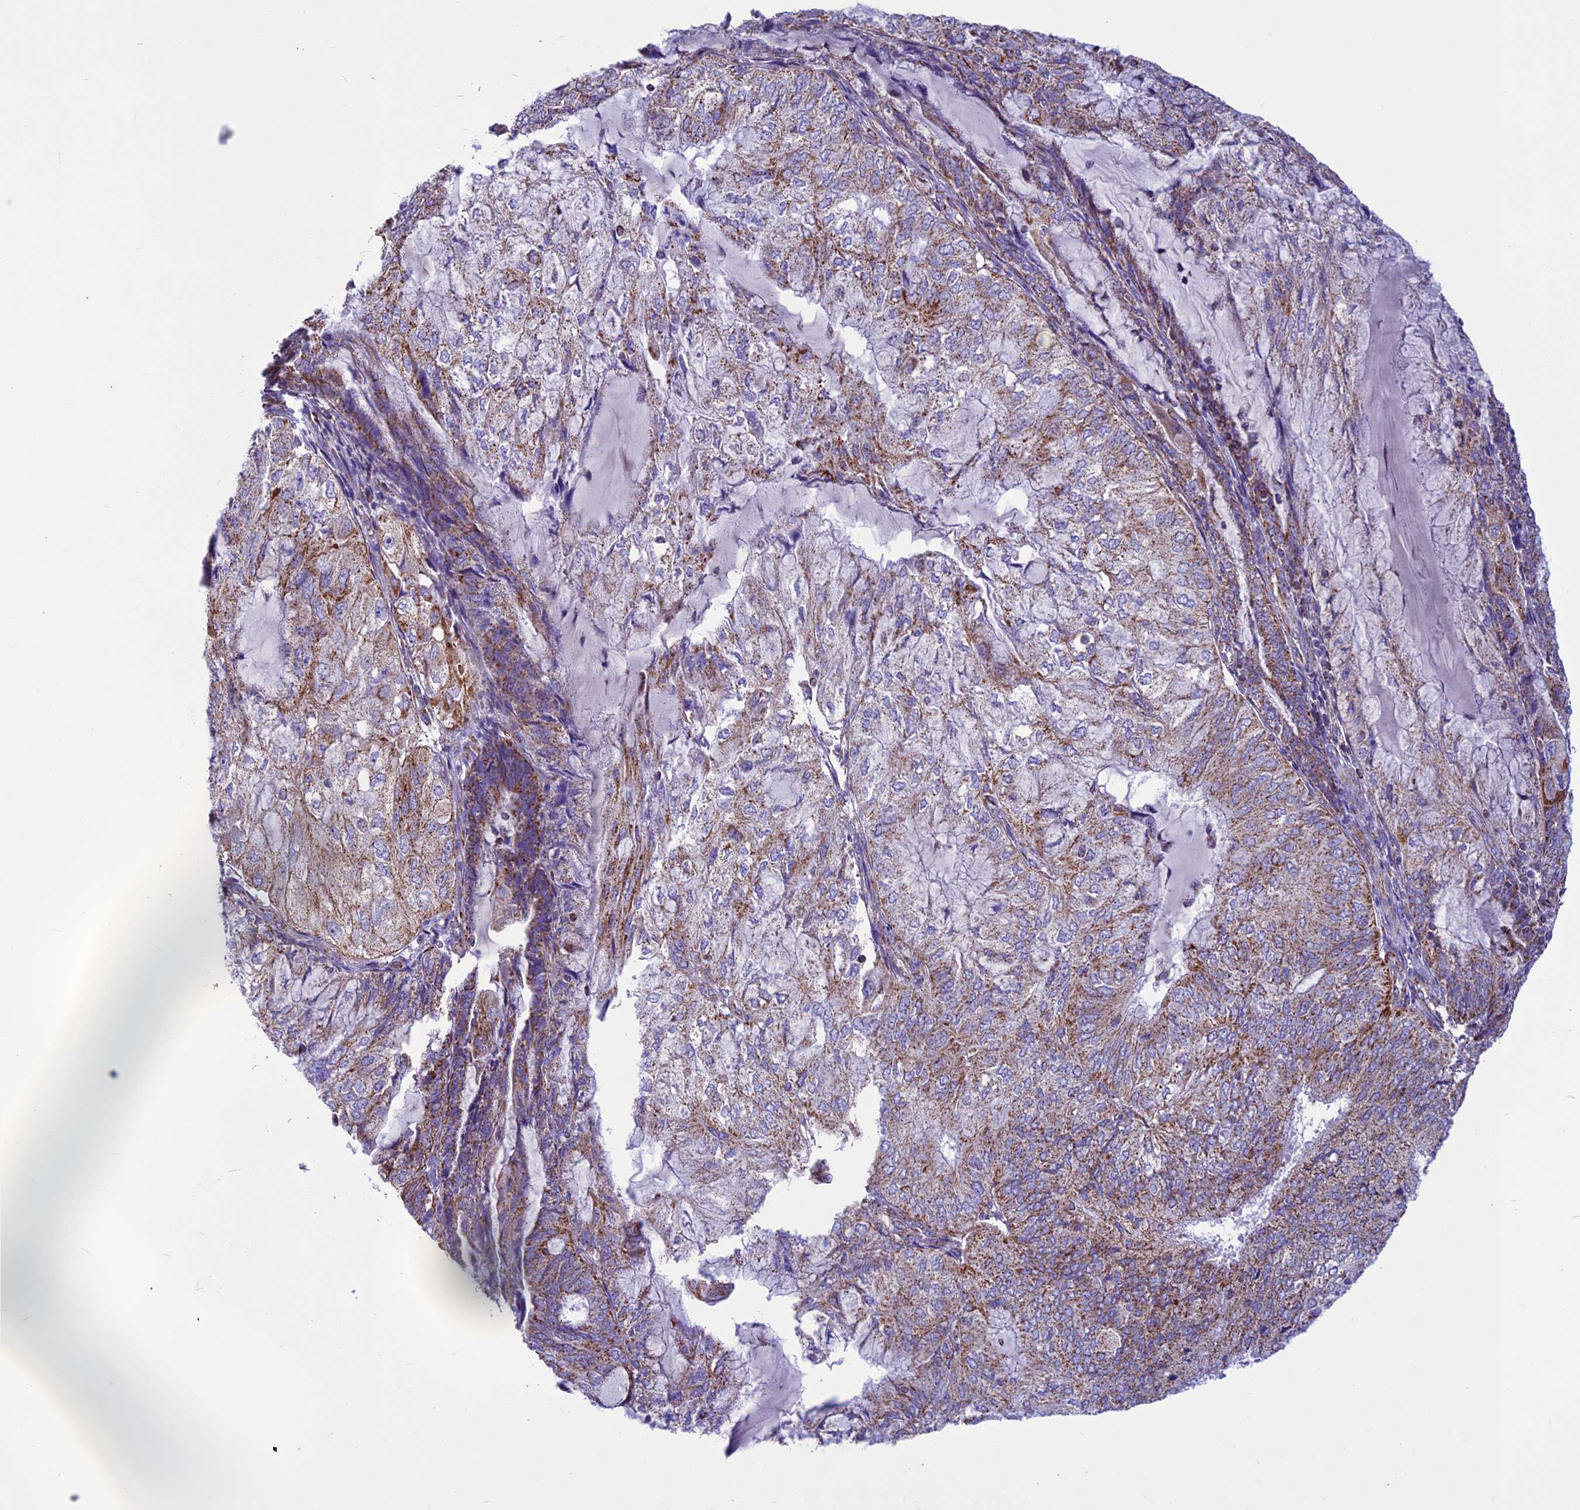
{"staining": {"intensity": "moderate", "quantity": "25%-75%", "location": "cytoplasmic/membranous"}, "tissue": "endometrial cancer", "cell_type": "Tumor cells", "image_type": "cancer", "snomed": [{"axis": "morphology", "description": "Adenocarcinoma, NOS"}, {"axis": "topography", "description": "Endometrium"}], "caption": "This is a photomicrograph of IHC staining of adenocarcinoma (endometrial), which shows moderate expression in the cytoplasmic/membranous of tumor cells.", "gene": "ICA1L", "patient": {"sex": "female", "age": 81}}